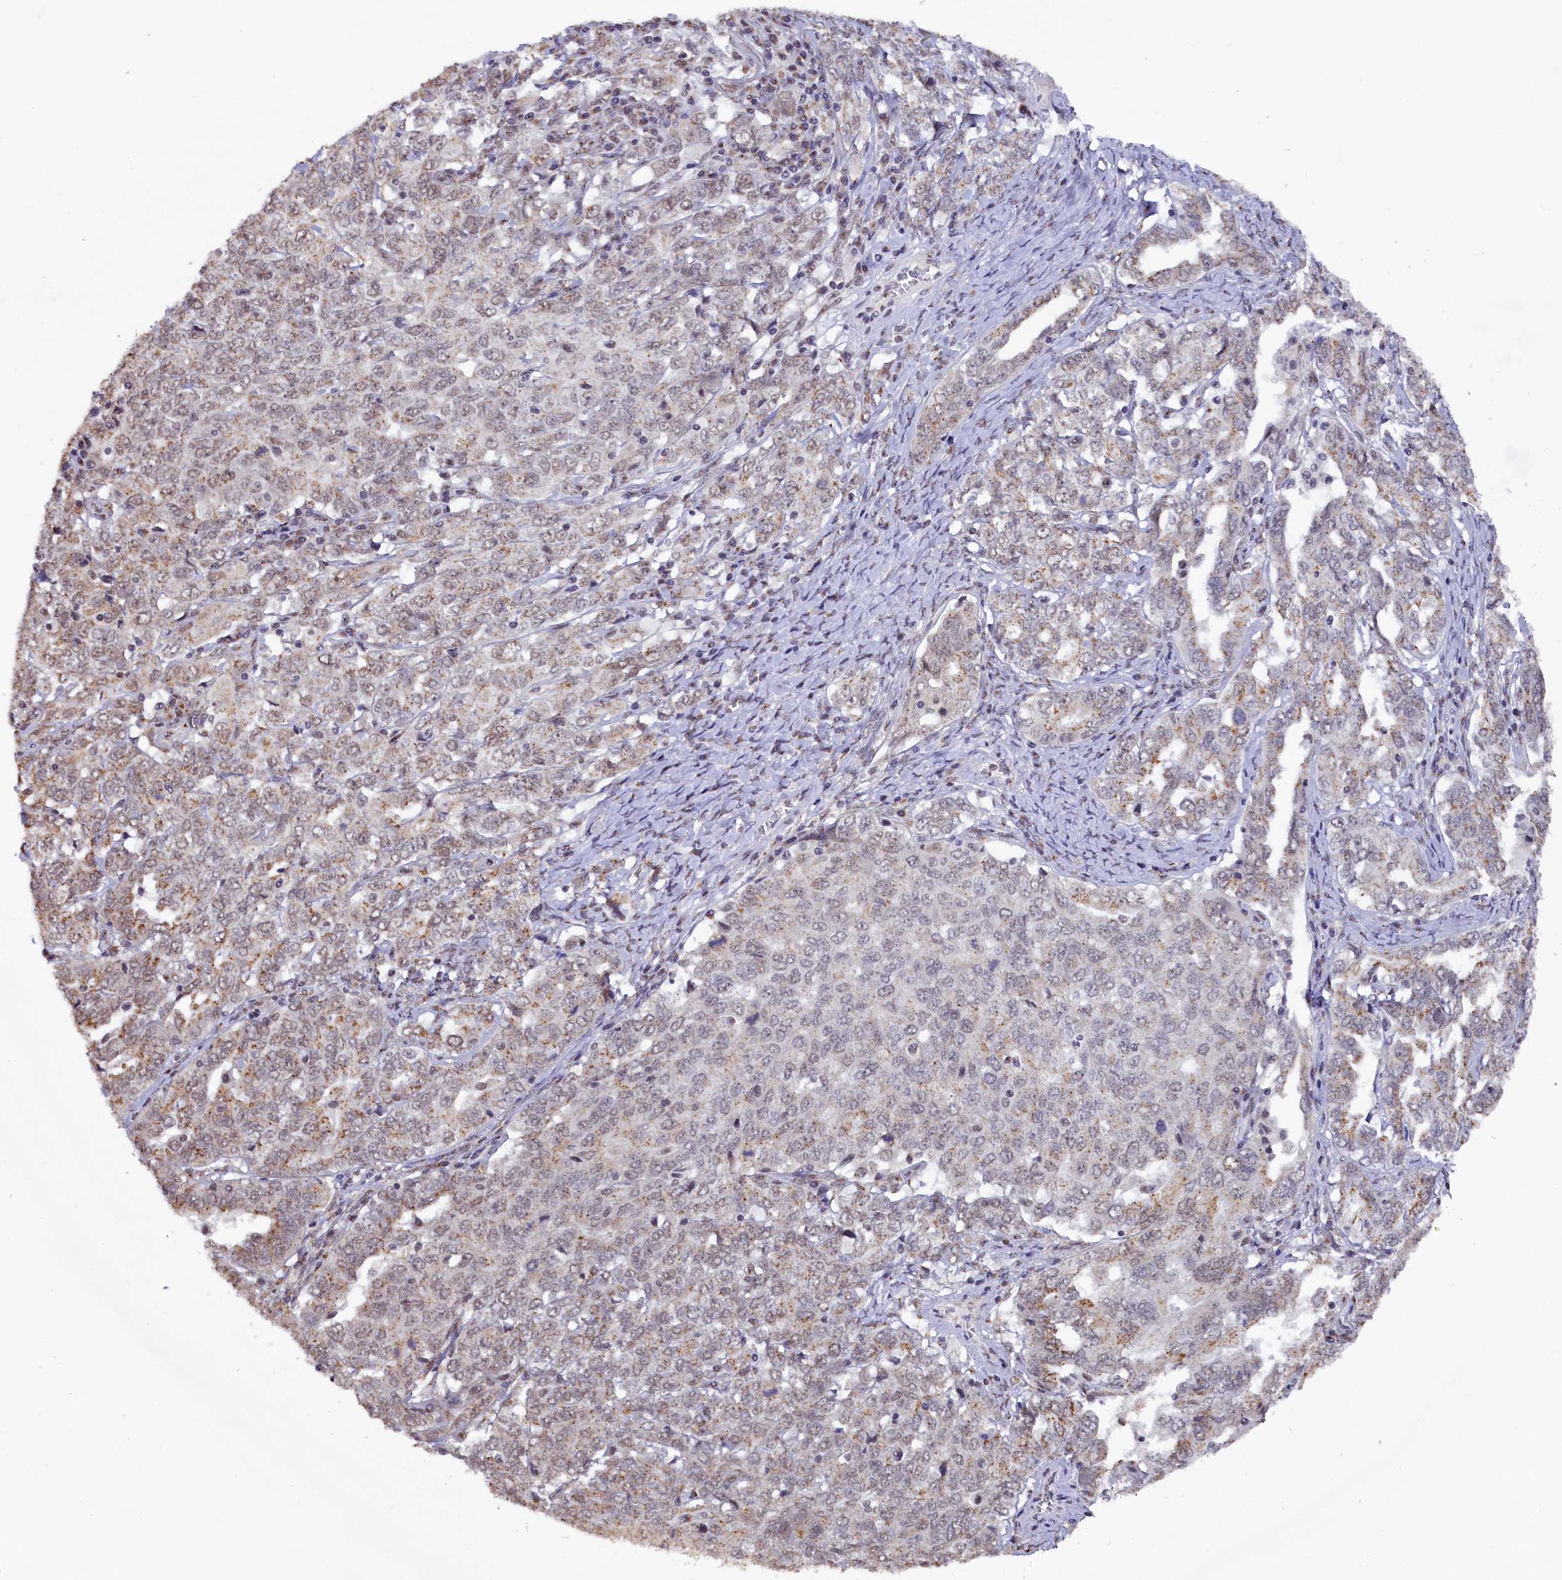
{"staining": {"intensity": "weak", "quantity": "25%-75%", "location": "cytoplasmic/membranous,nuclear"}, "tissue": "ovarian cancer", "cell_type": "Tumor cells", "image_type": "cancer", "snomed": [{"axis": "morphology", "description": "Carcinoma, endometroid"}, {"axis": "topography", "description": "Ovary"}], "caption": "Immunohistochemistry (IHC) image of human ovarian cancer stained for a protein (brown), which demonstrates low levels of weak cytoplasmic/membranous and nuclear expression in approximately 25%-75% of tumor cells.", "gene": "NCBP1", "patient": {"sex": "female", "age": 62}}